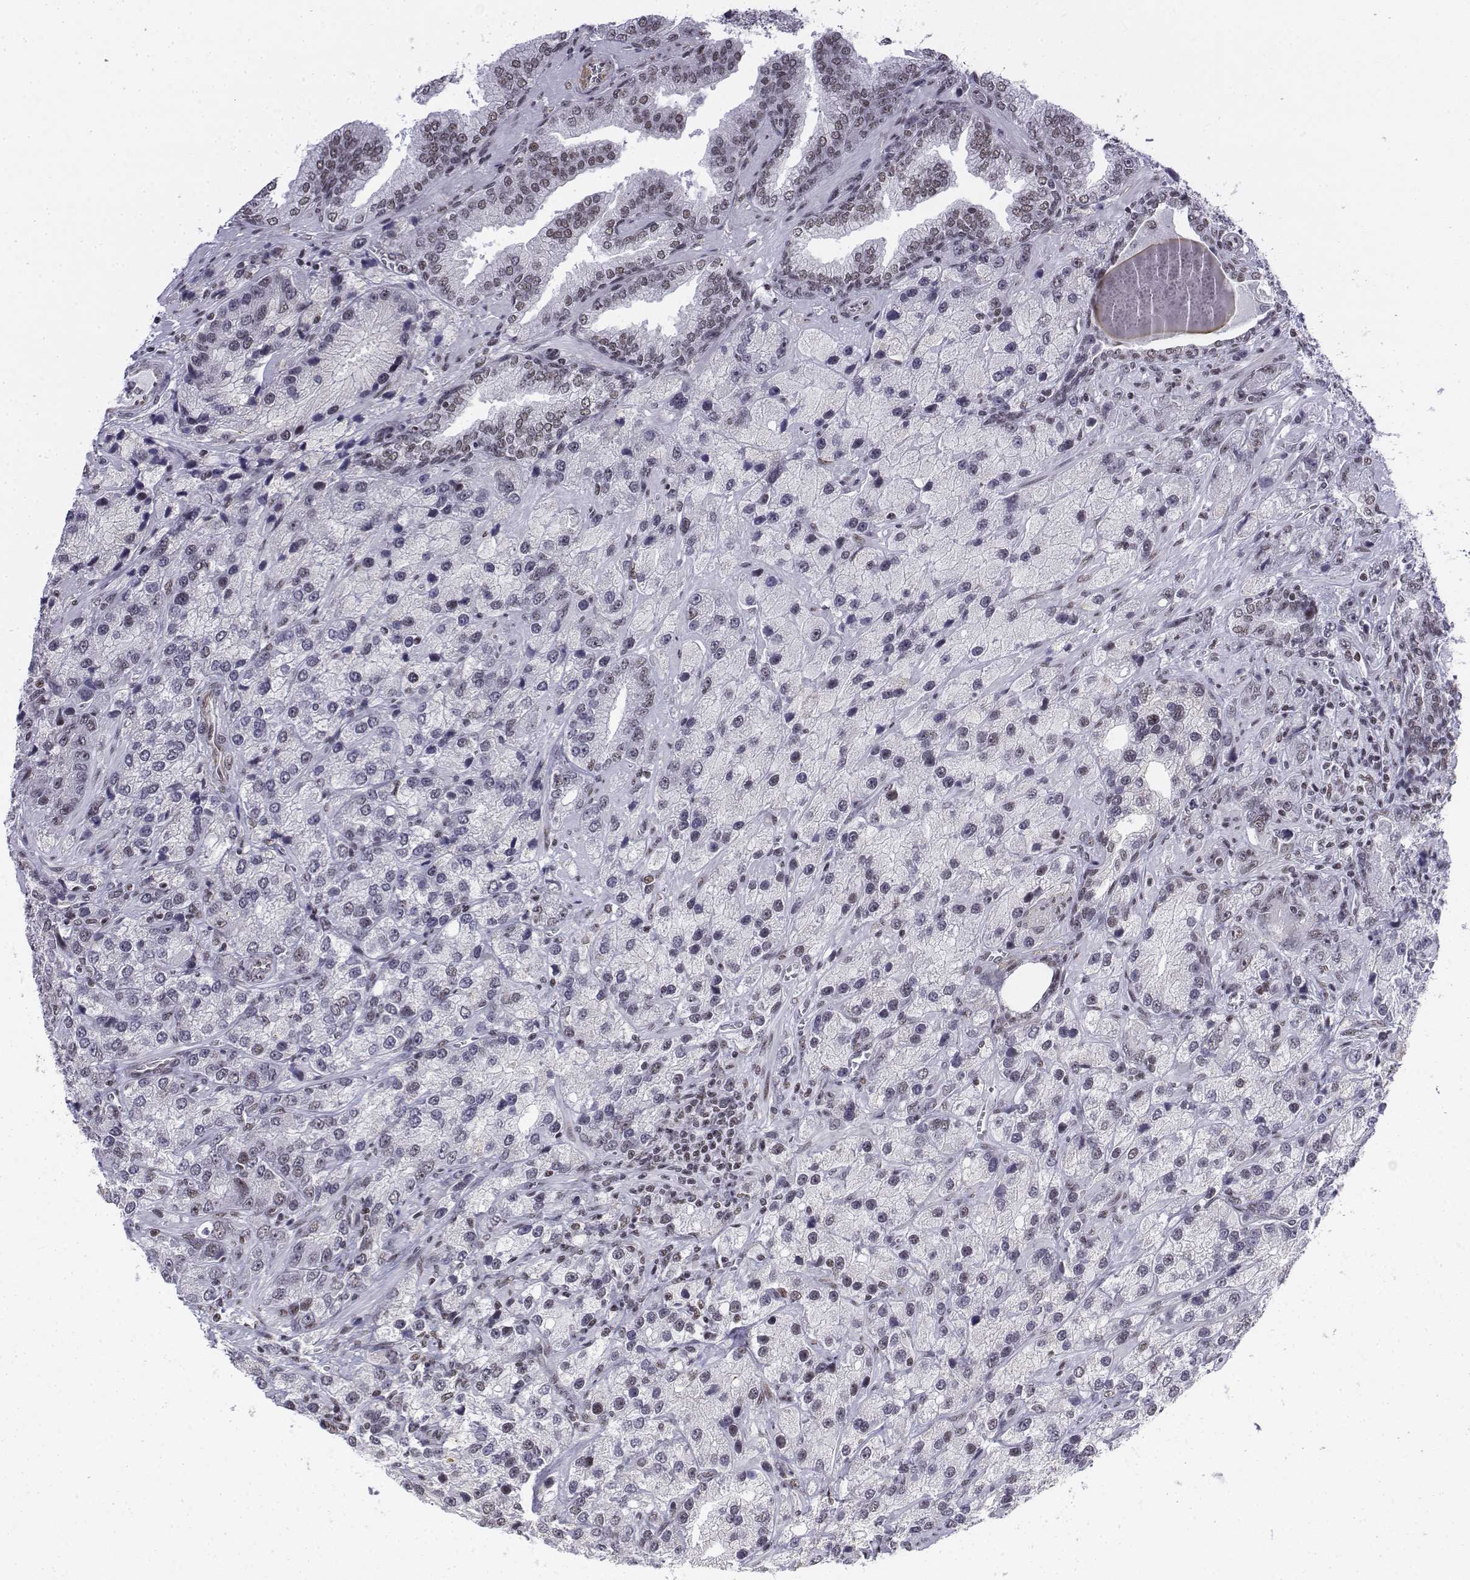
{"staining": {"intensity": "weak", "quantity": "25%-75%", "location": "nuclear"}, "tissue": "prostate cancer", "cell_type": "Tumor cells", "image_type": "cancer", "snomed": [{"axis": "morphology", "description": "Adenocarcinoma, NOS"}, {"axis": "topography", "description": "Prostate"}], "caption": "Adenocarcinoma (prostate) stained with DAB immunohistochemistry (IHC) reveals low levels of weak nuclear positivity in about 25%-75% of tumor cells.", "gene": "SETD1A", "patient": {"sex": "male", "age": 63}}